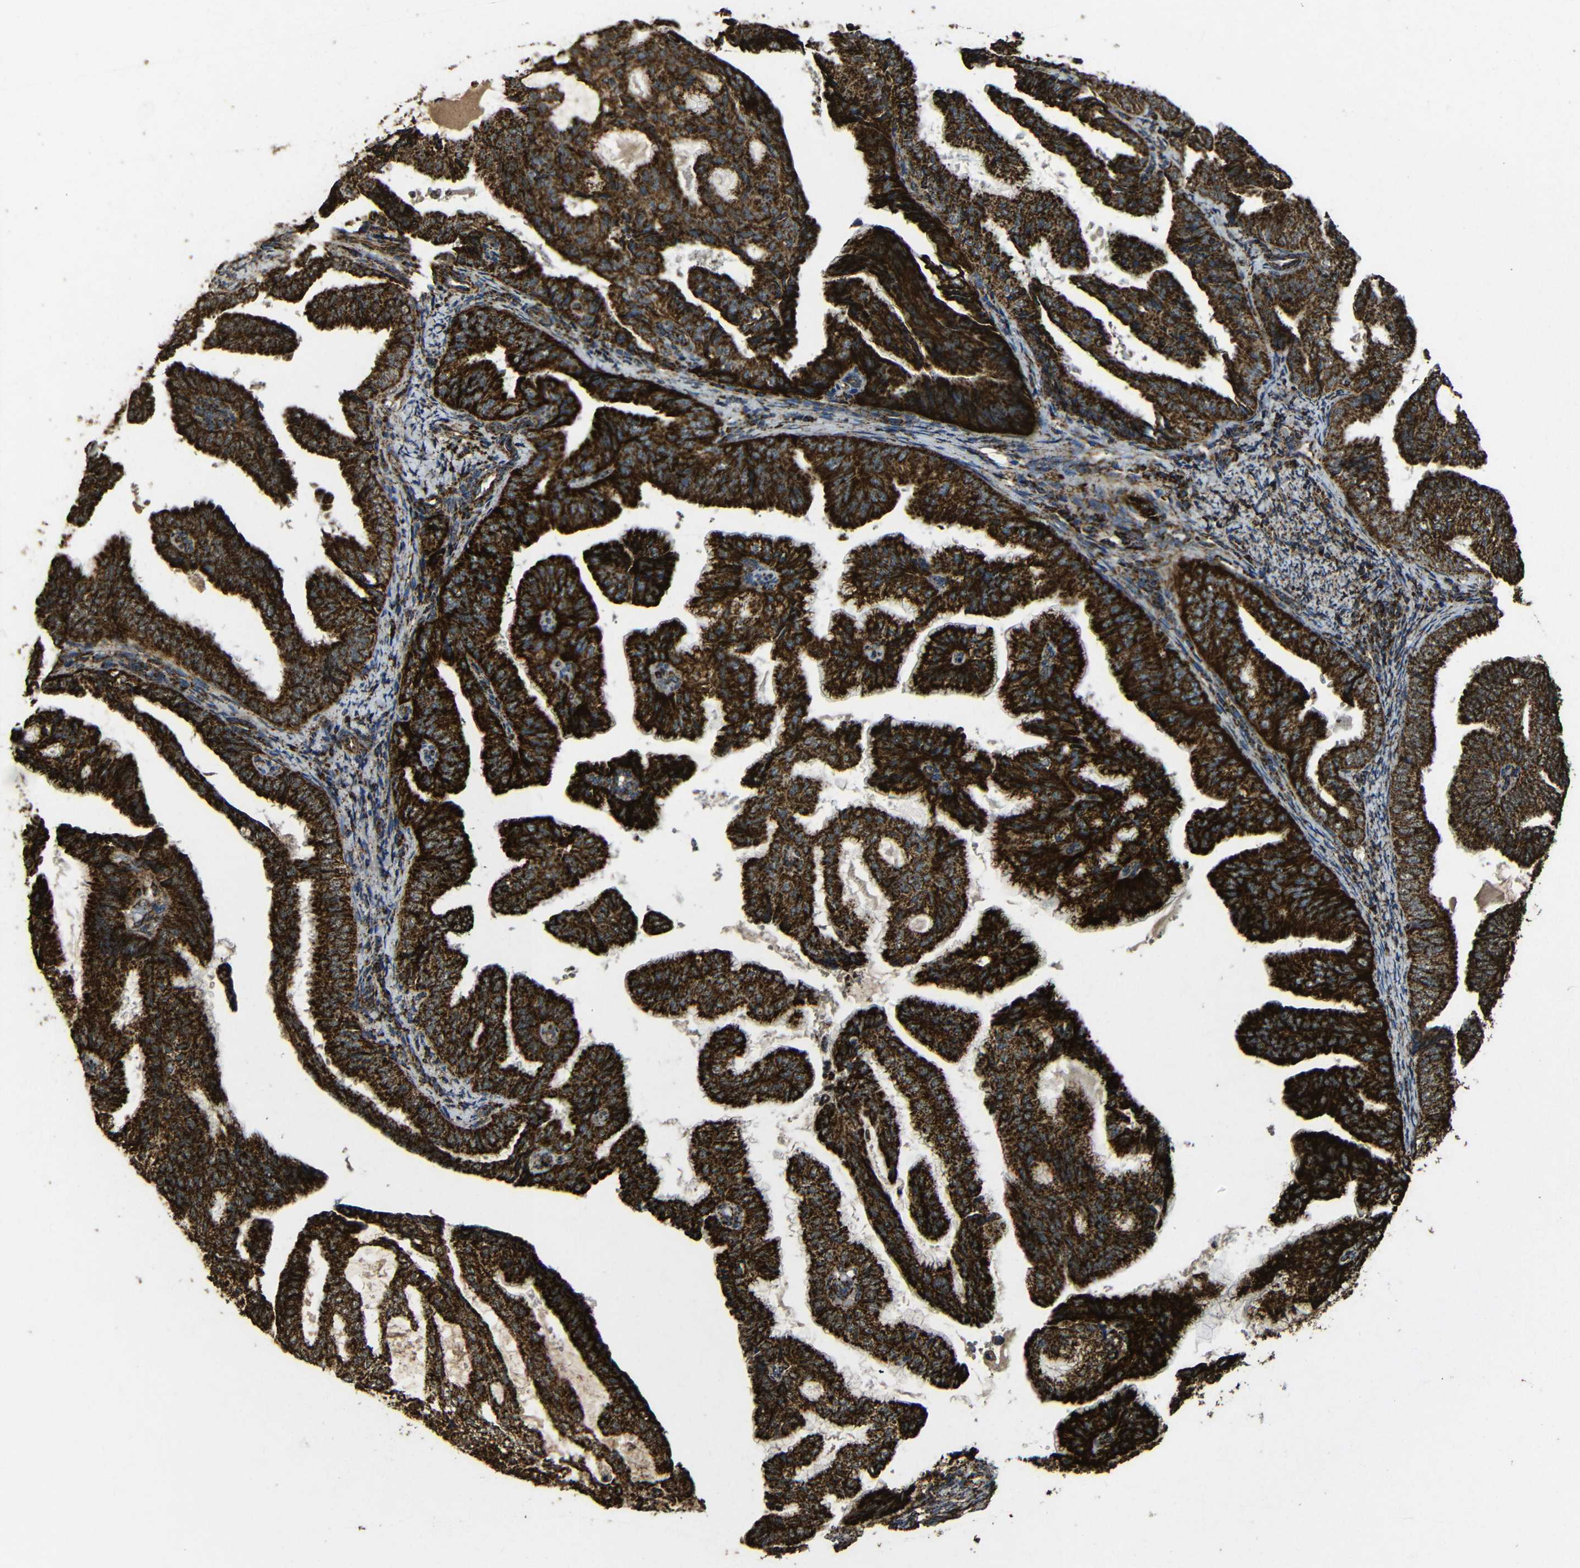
{"staining": {"intensity": "strong", "quantity": ">75%", "location": "cytoplasmic/membranous"}, "tissue": "endometrial cancer", "cell_type": "Tumor cells", "image_type": "cancer", "snomed": [{"axis": "morphology", "description": "Adenocarcinoma, NOS"}, {"axis": "topography", "description": "Endometrium"}], "caption": "Immunohistochemical staining of endometrial adenocarcinoma displays high levels of strong cytoplasmic/membranous positivity in approximately >75% of tumor cells.", "gene": "ATP5F1A", "patient": {"sex": "female", "age": 58}}